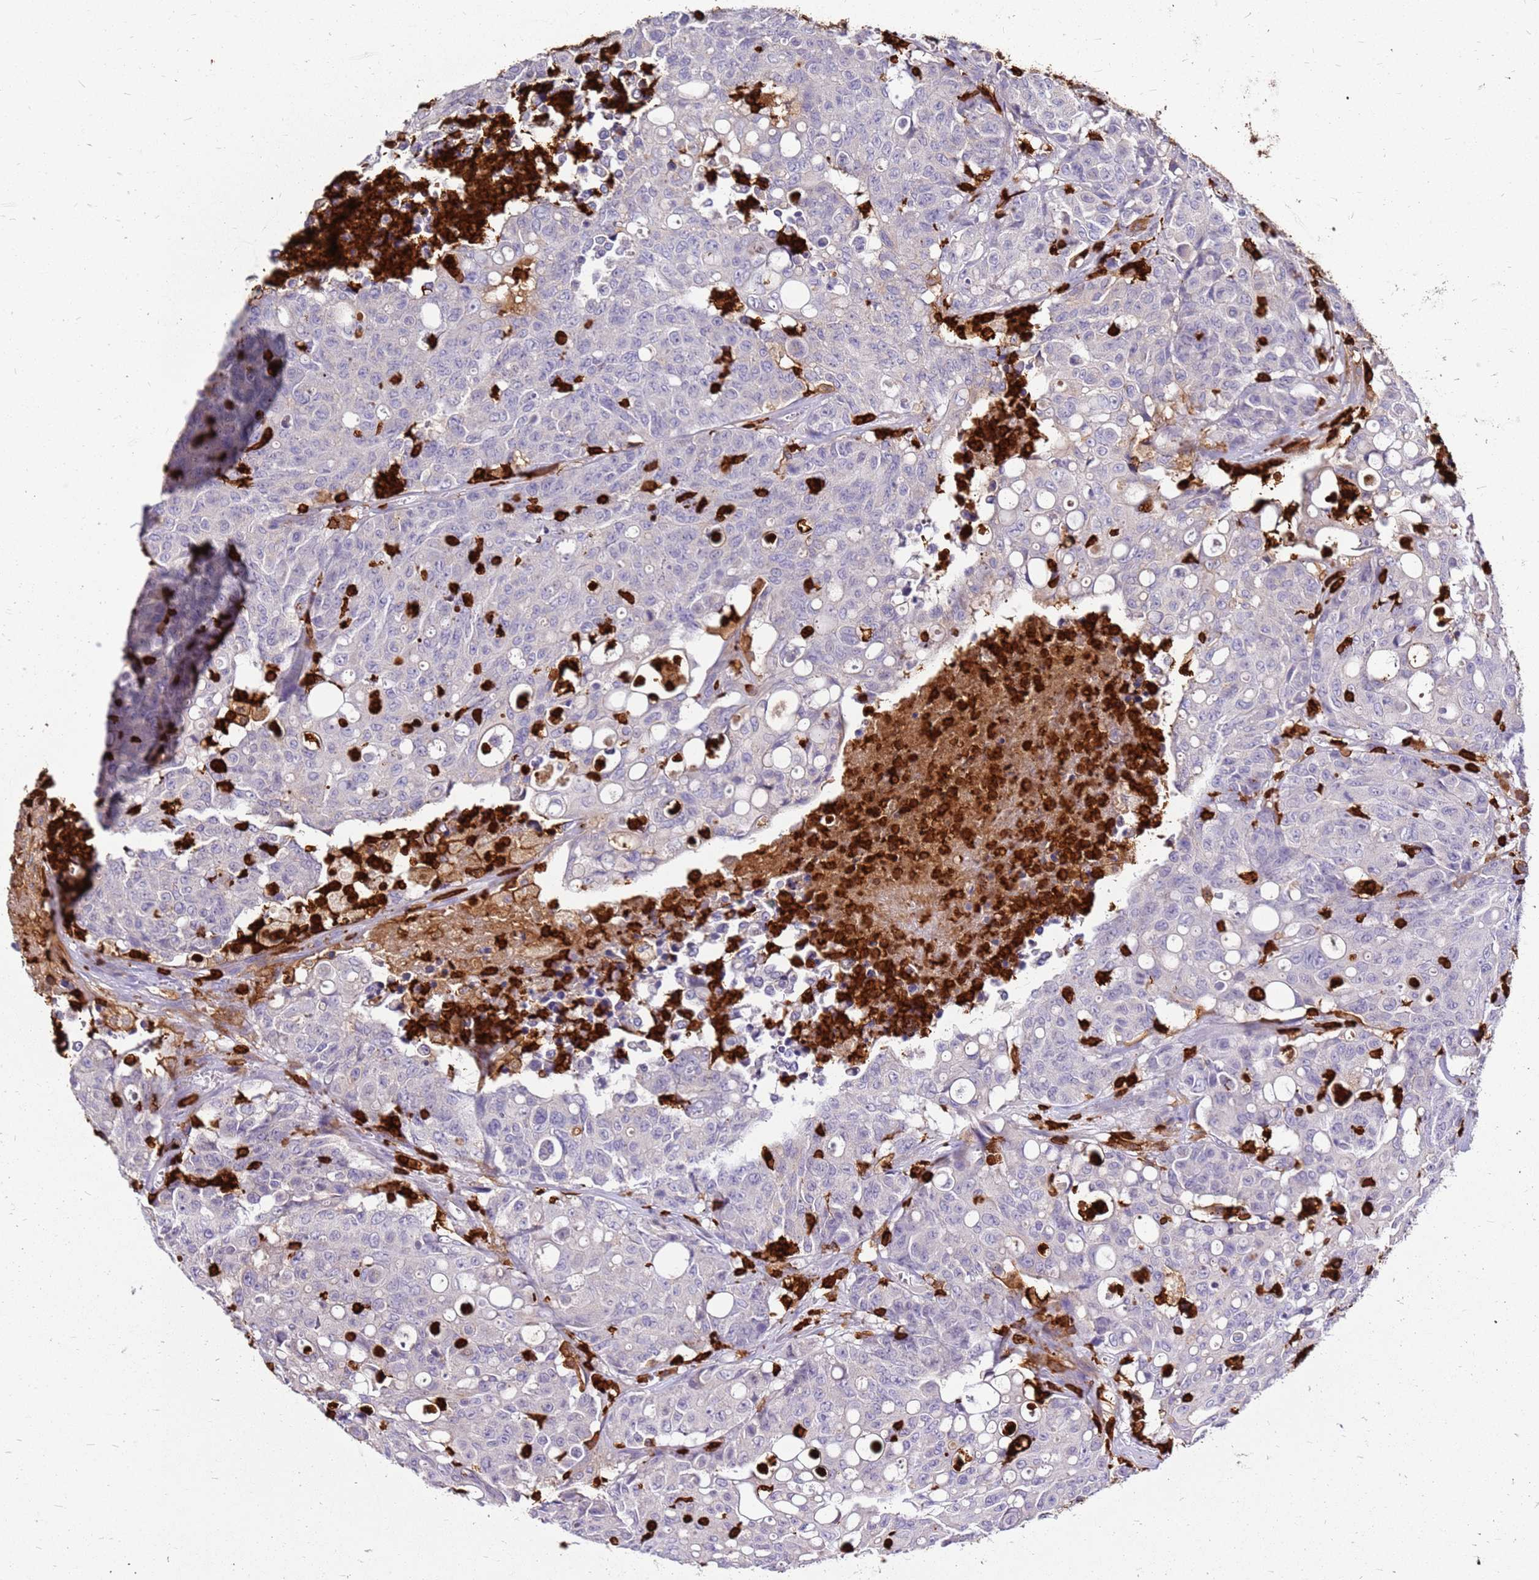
{"staining": {"intensity": "negative", "quantity": "none", "location": "none"}, "tissue": "colorectal cancer", "cell_type": "Tumor cells", "image_type": "cancer", "snomed": [{"axis": "morphology", "description": "Adenocarcinoma, NOS"}, {"axis": "topography", "description": "Colon"}], "caption": "There is no significant staining in tumor cells of colorectal adenocarcinoma. Nuclei are stained in blue.", "gene": "CORO1A", "patient": {"sex": "male", "age": 51}}